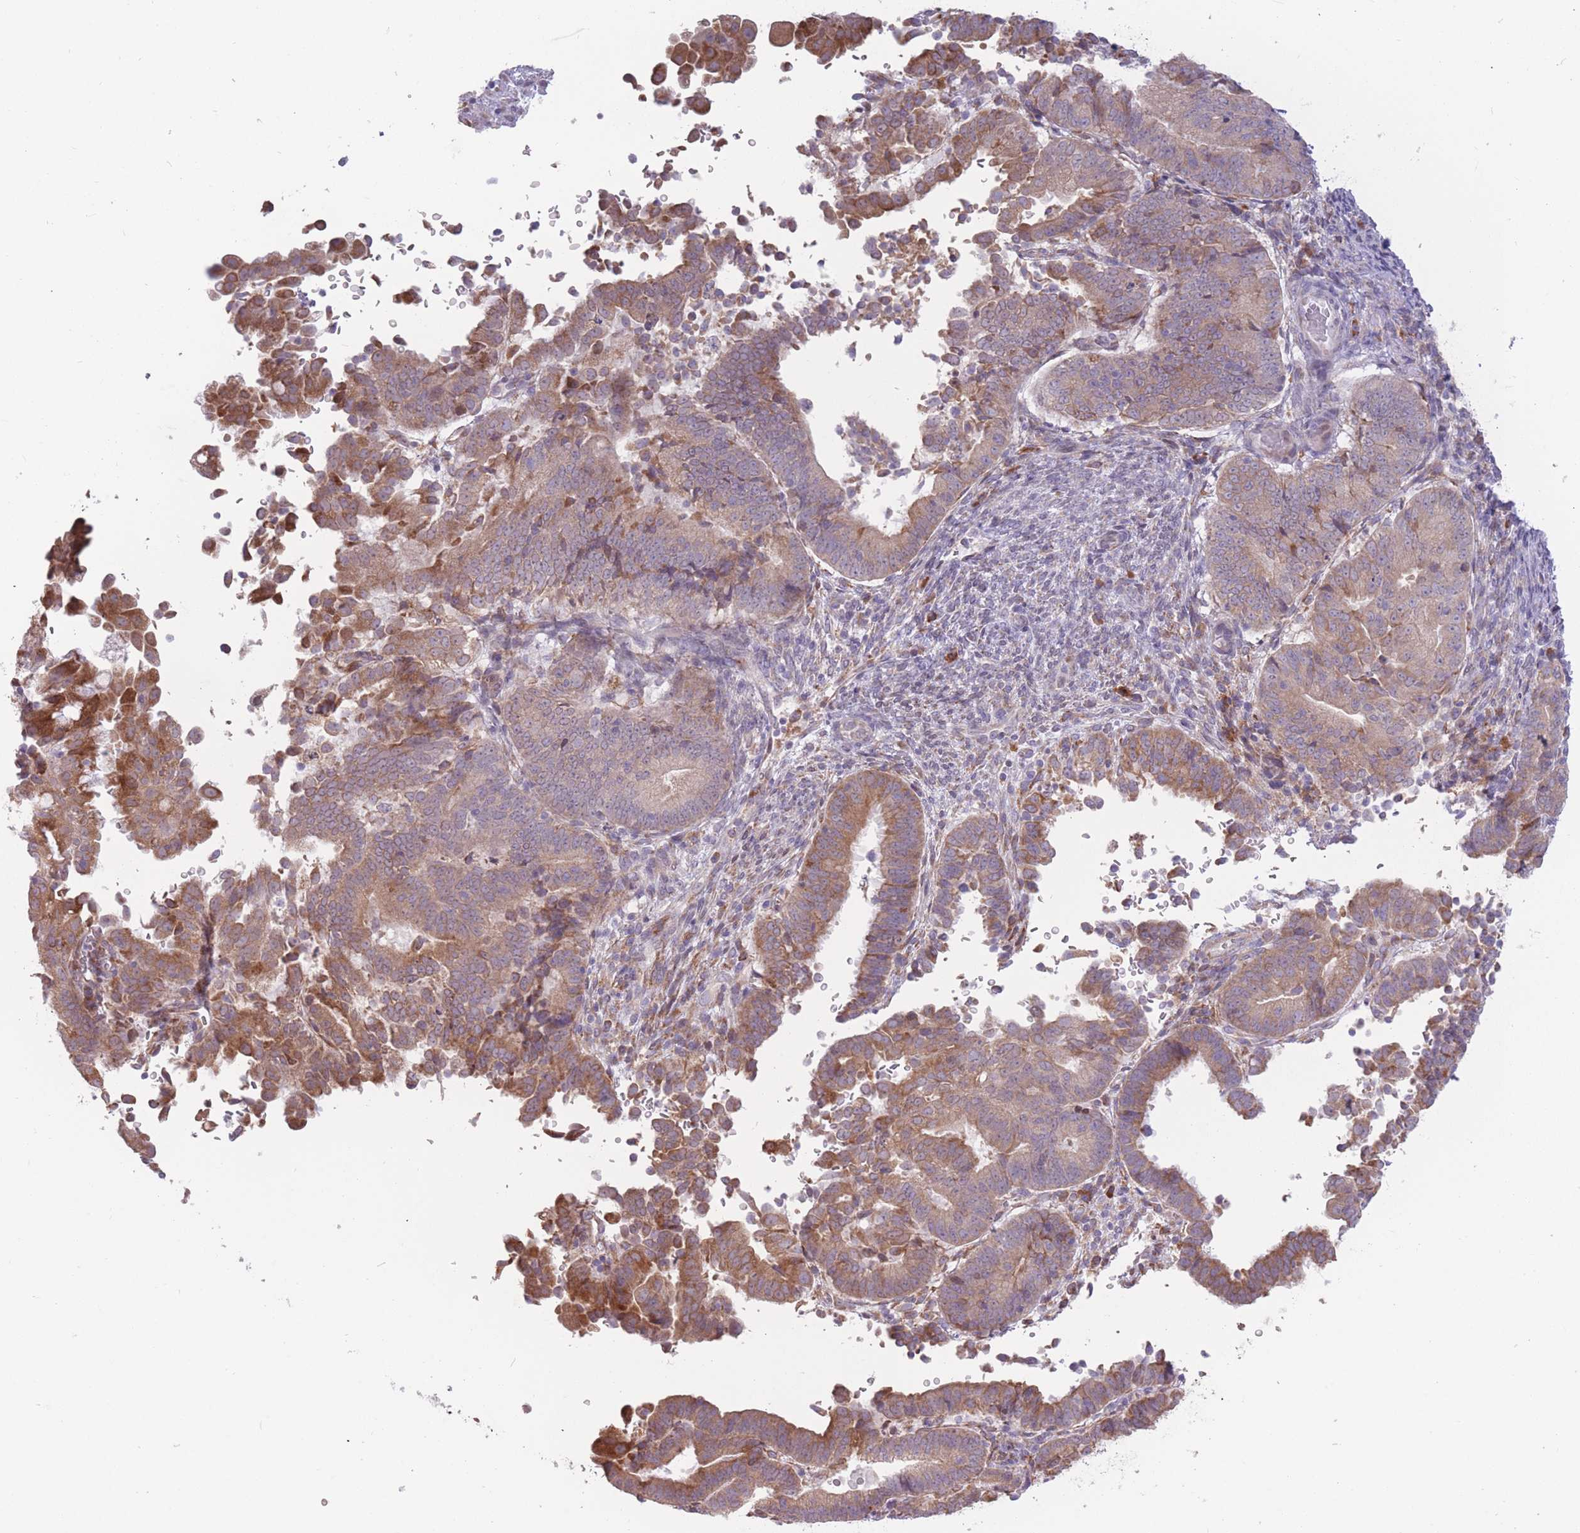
{"staining": {"intensity": "moderate", "quantity": ">75%", "location": "cytoplasmic/membranous"}, "tissue": "endometrial cancer", "cell_type": "Tumor cells", "image_type": "cancer", "snomed": [{"axis": "morphology", "description": "Adenocarcinoma, NOS"}, {"axis": "topography", "description": "Endometrium"}], "caption": "A brown stain shows moderate cytoplasmic/membranous expression of a protein in adenocarcinoma (endometrial) tumor cells. Immunohistochemistry stains the protein of interest in brown and the nuclei are stained blue.", "gene": "TRAPPC5", "patient": {"sex": "female", "age": 70}}